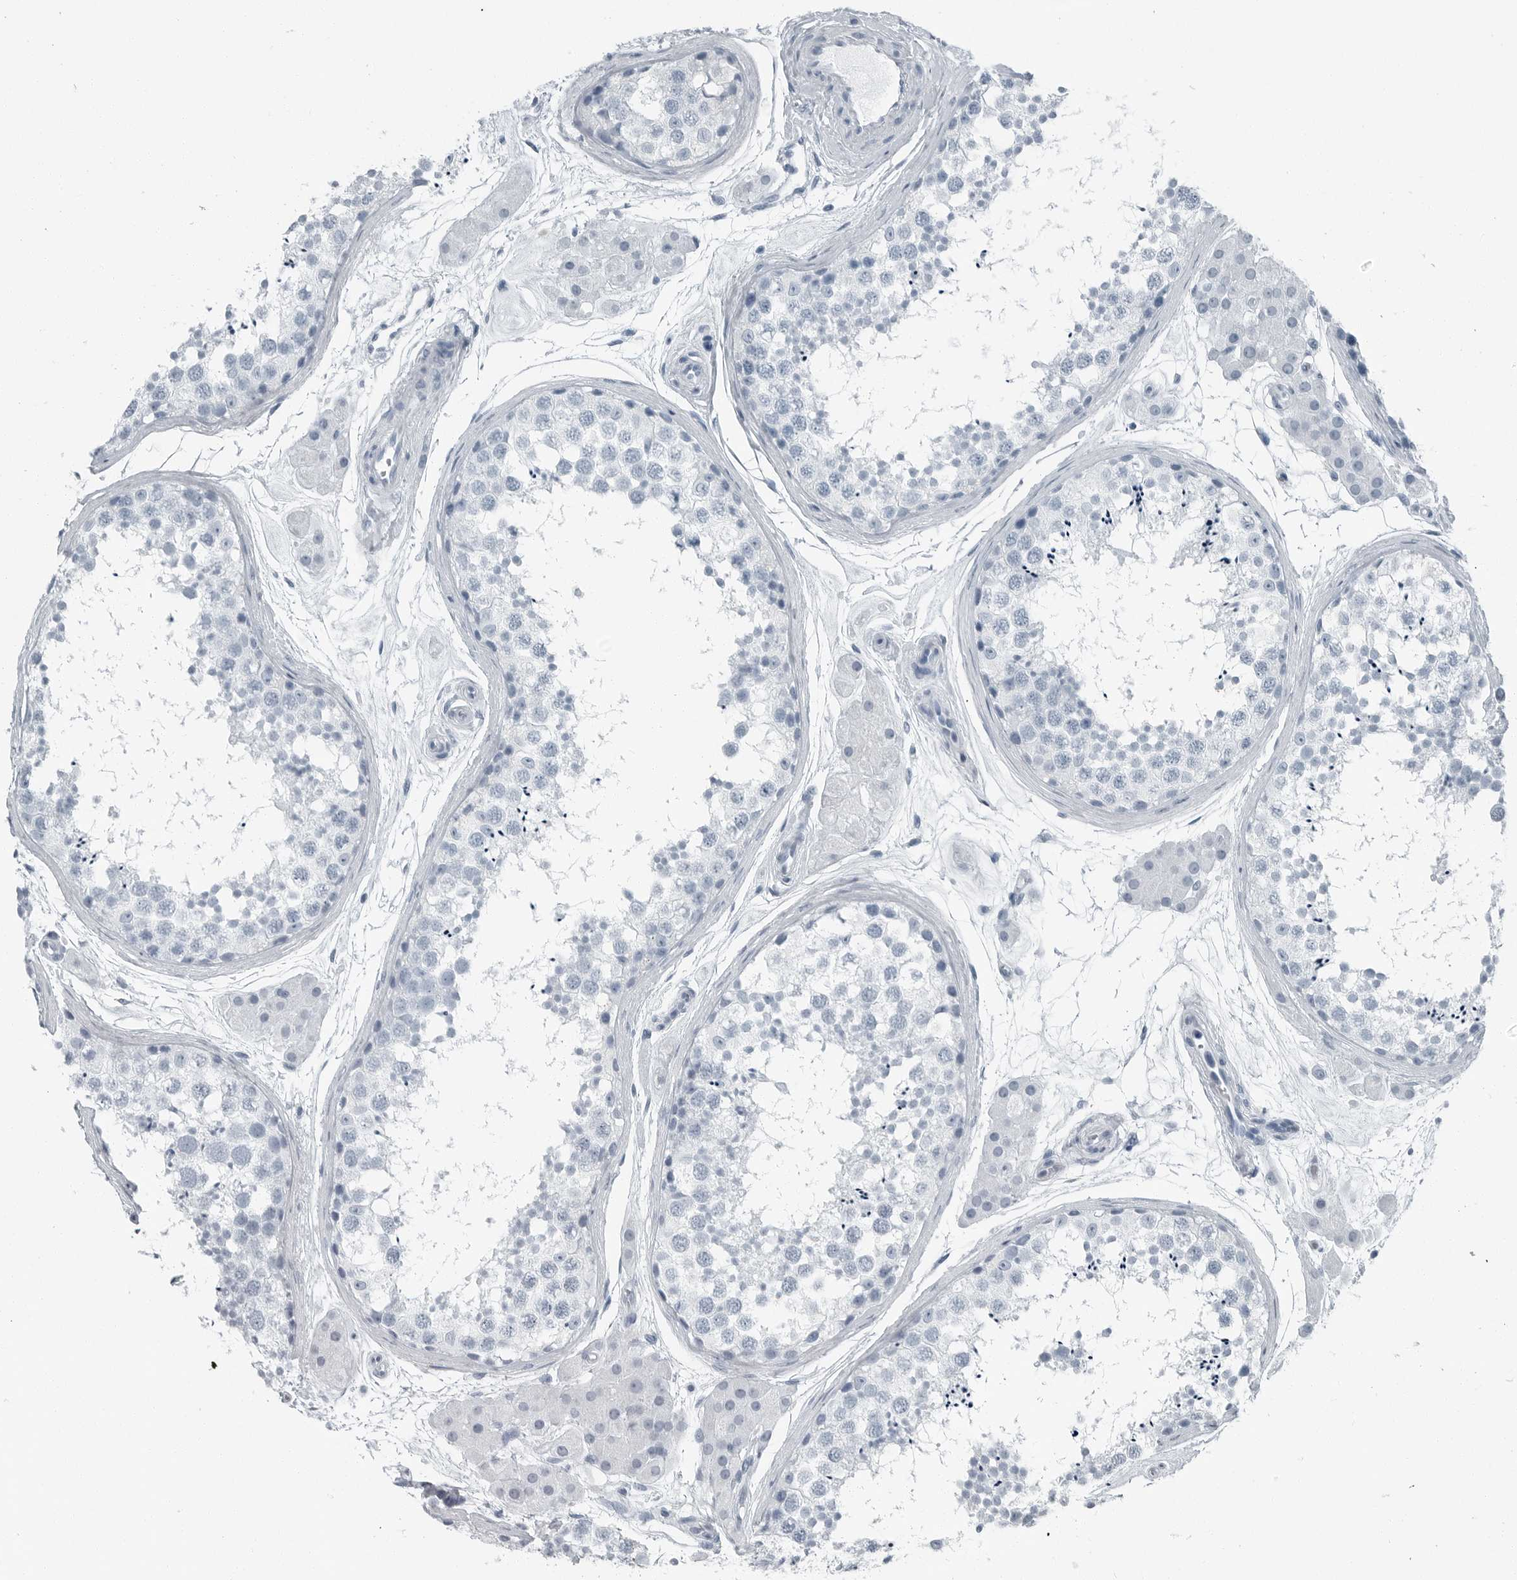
{"staining": {"intensity": "negative", "quantity": "none", "location": "none"}, "tissue": "testis", "cell_type": "Cells in seminiferous ducts", "image_type": "normal", "snomed": [{"axis": "morphology", "description": "Normal tissue, NOS"}, {"axis": "topography", "description": "Testis"}], "caption": "Immunohistochemistry micrograph of benign testis: human testis stained with DAB (3,3'-diaminobenzidine) shows no significant protein expression in cells in seminiferous ducts.", "gene": "FABP6", "patient": {"sex": "male", "age": 56}}